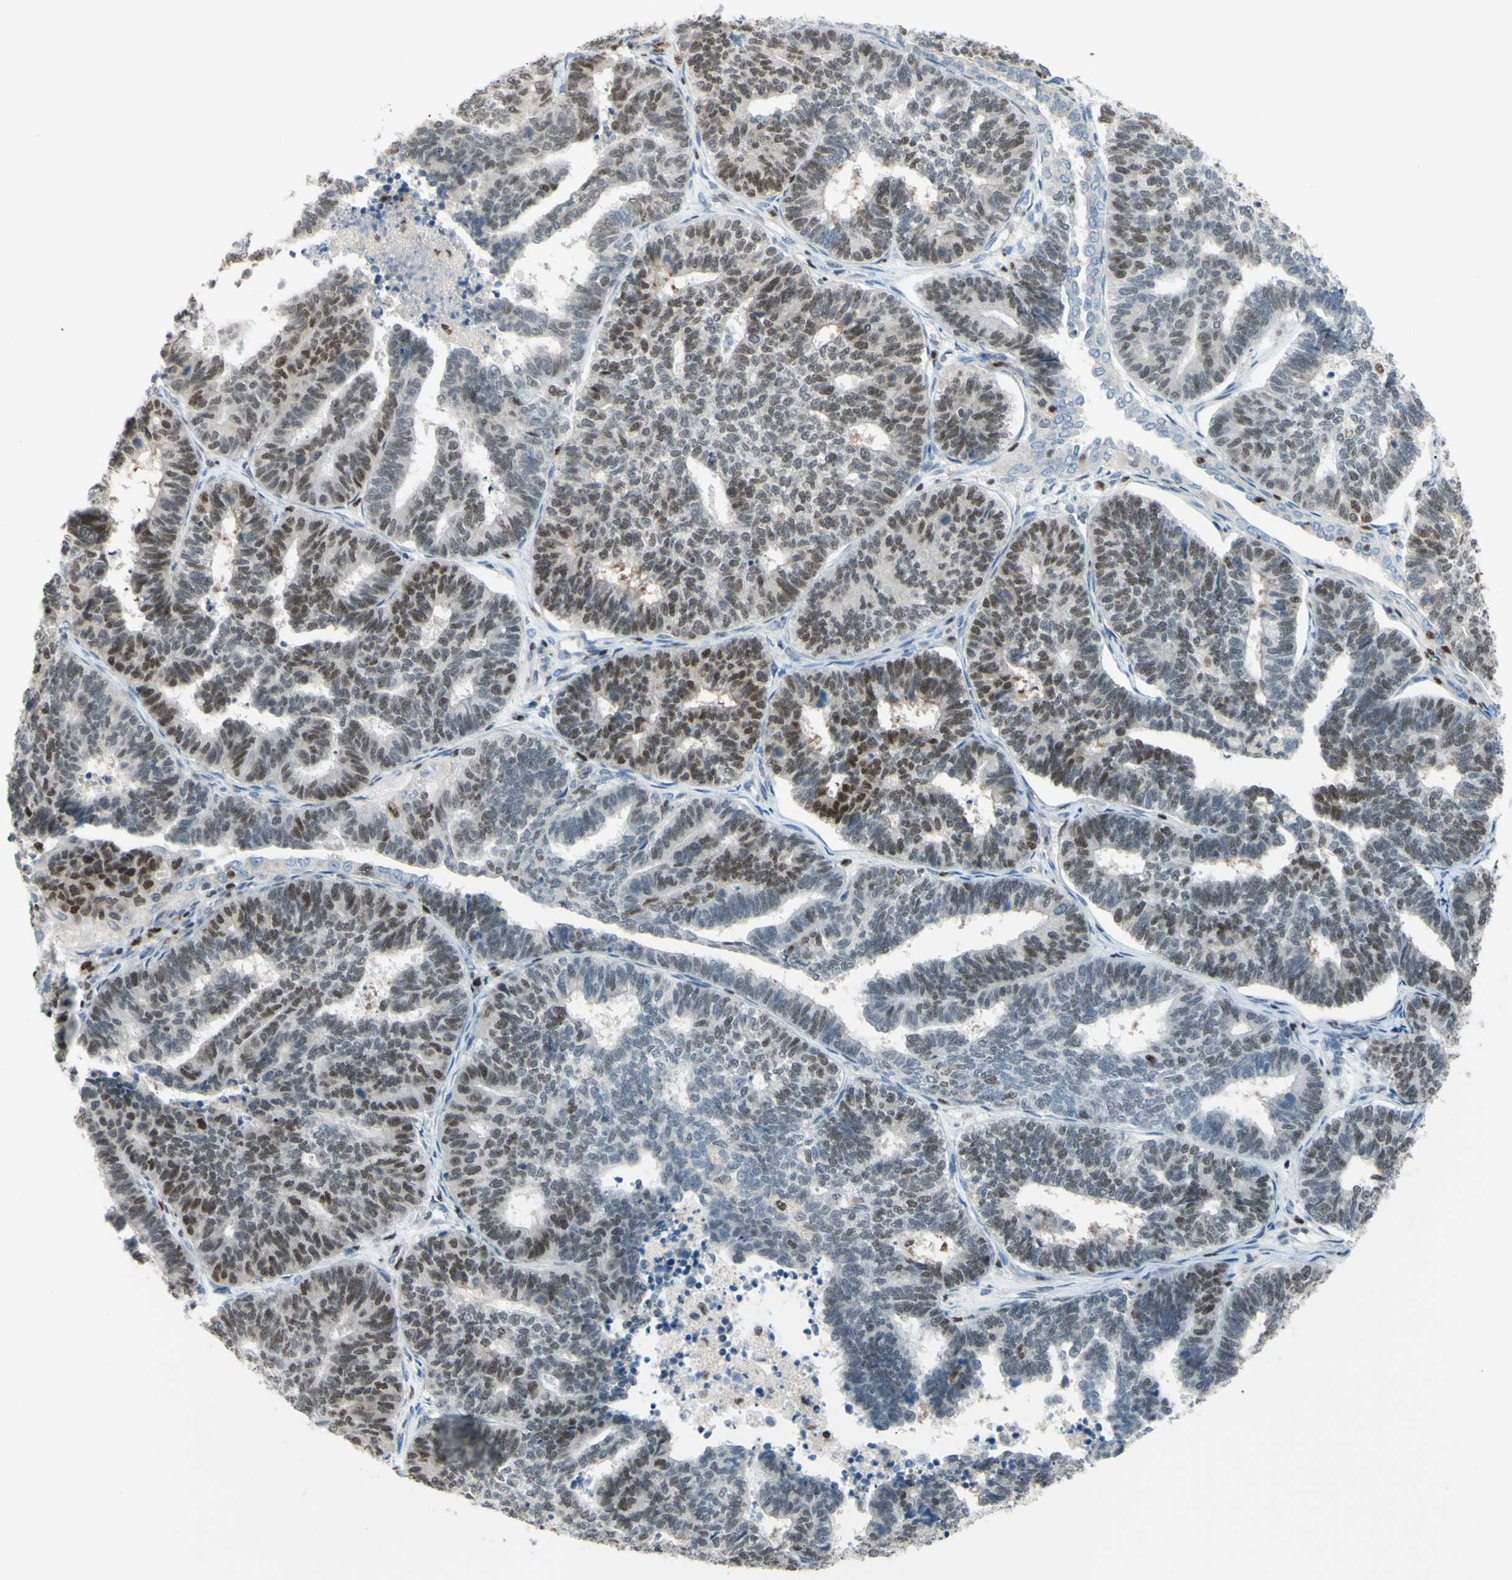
{"staining": {"intensity": "moderate", "quantity": "25%-75%", "location": "cytoplasmic/membranous,nuclear"}, "tissue": "endometrial cancer", "cell_type": "Tumor cells", "image_type": "cancer", "snomed": [{"axis": "morphology", "description": "Adenocarcinoma, NOS"}, {"axis": "topography", "description": "Endometrium"}], "caption": "Tumor cells show medium levels of moderate cytoplasmic/membranous and nuclear expression in about 25%-75% of cells in human endometrial cancer (adenocarcinoma).", "gene": "FKBP5", "patient": {"sex": "female", "age": 70}}